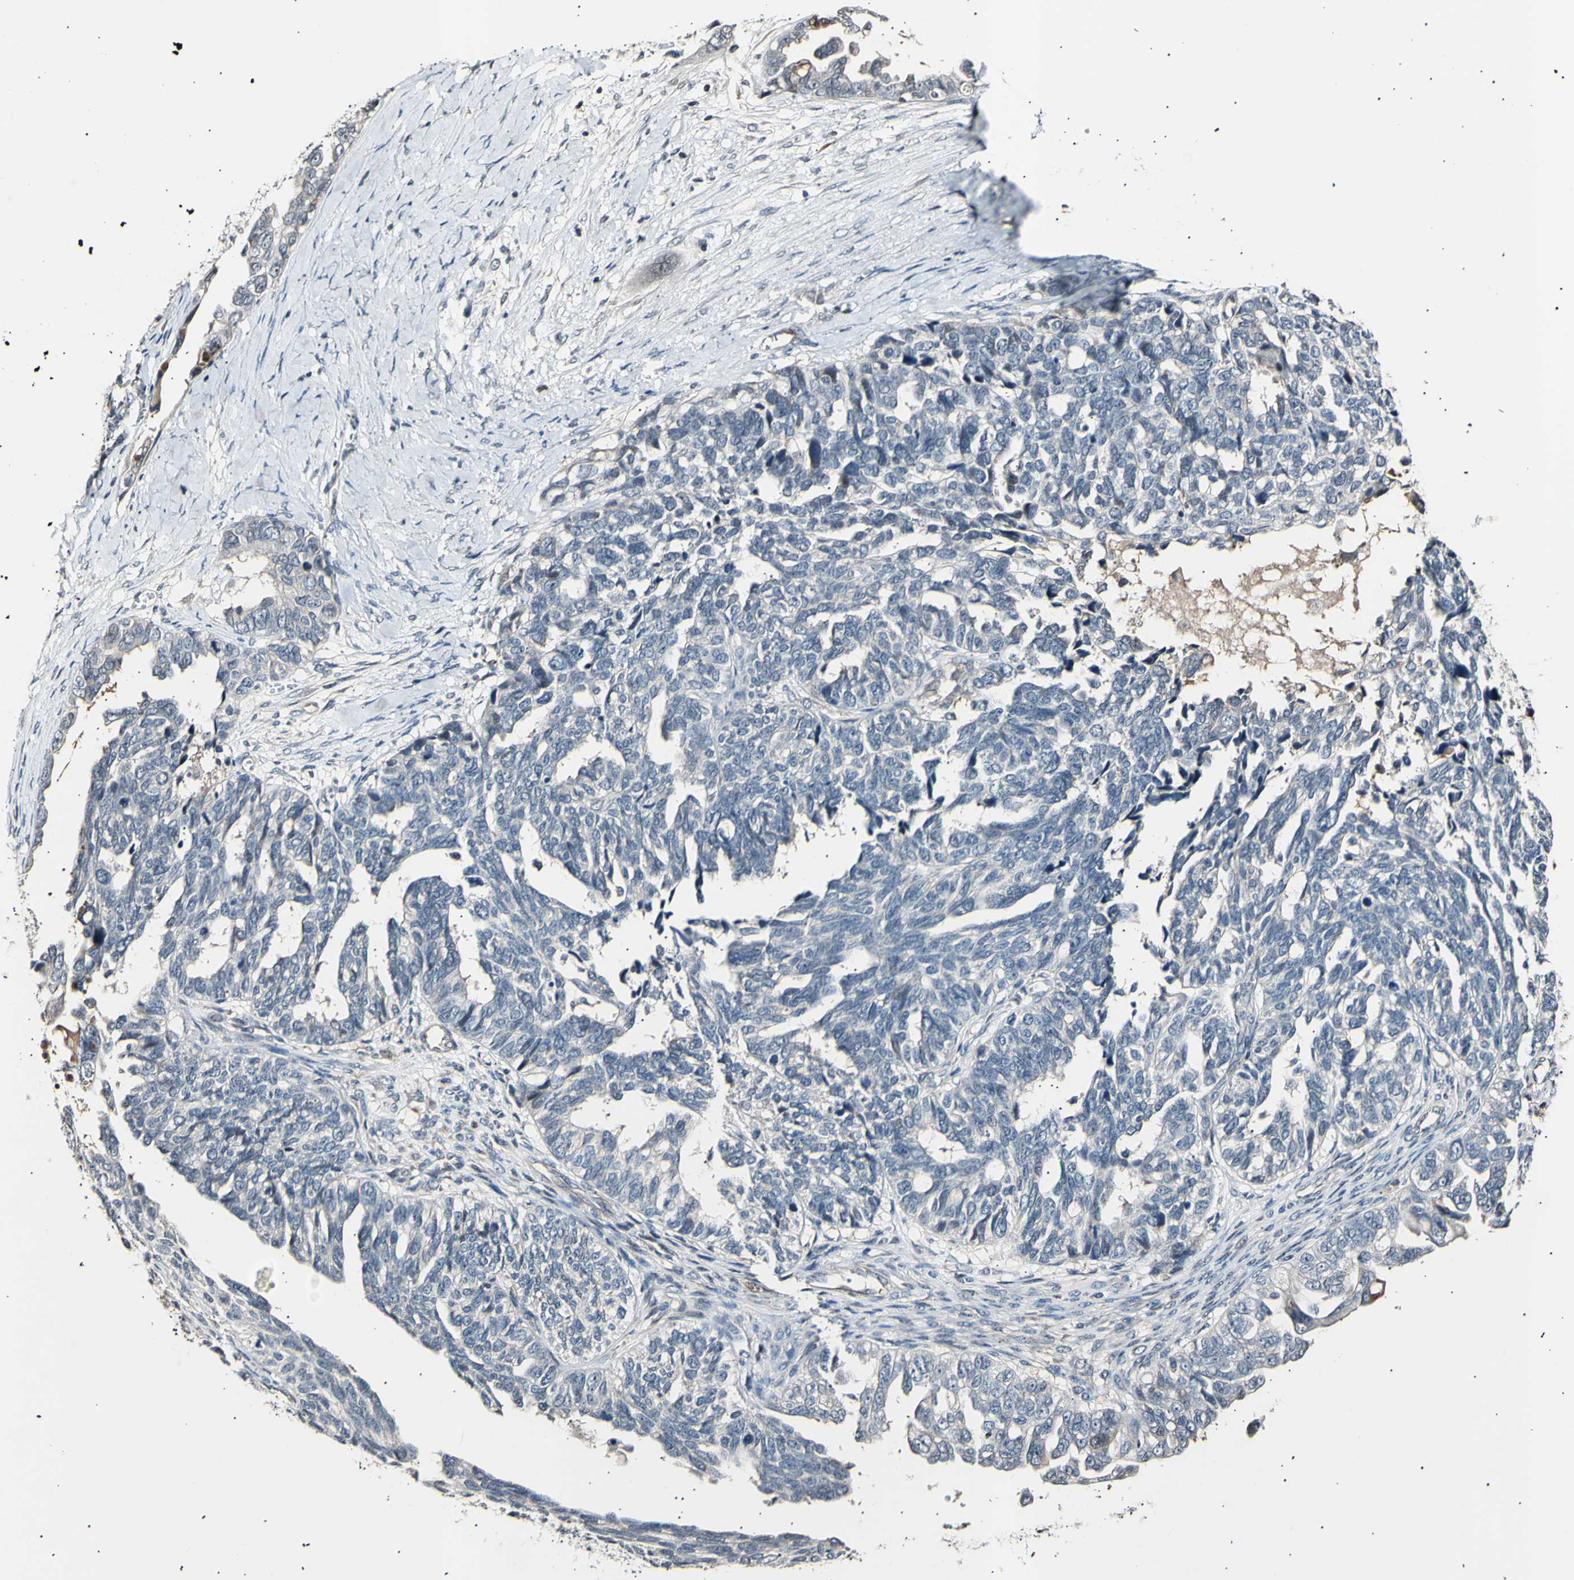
{"staining": {"intensity": "negative", "quantity": "none", "location": "none"}, "tissue": "ovarian cancer", "cell_type": "Tumor cells", "image_type": "cancer", "snomed": [{"axis": "morphology", "description": "Cystadenocarcinoma, serous, NOS"}, {"axis": "topography", "description": "Ovary"}], "caption": "This is an immunohistochemistry image of ovarian cancer (serous cystadenocarcinoma). There is no positivity in tumor cells.", "gene": "AK1", "patient": {"sex": "female", "age": 79}}